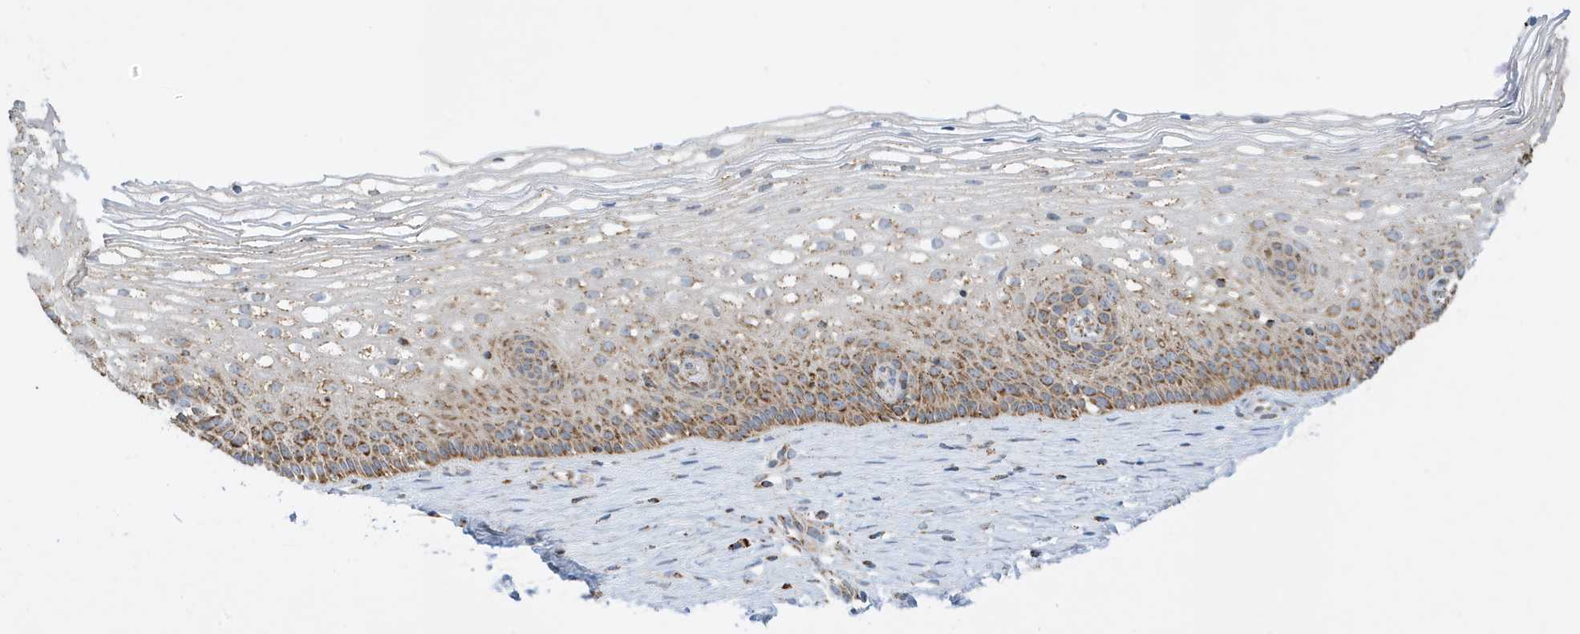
{"staining": {"intensity": "moderate", "quantity": ">75%", "location": "cytoplasmic/membranous"}, "tissue": "cervix", "cell_type": "Glandular cells", "image_type": "normal", "snomed": [{"axis": "morphology", "description": "Normal tissue, NOS"}, {"axis": "topography", "description": "Cervix"}], "caption": "Cervix stained for a protein reveals moderate cytoplasmic/membranous positivity in glandular cells. The staining was performed using DAB, with brown indicating positive protein expression. Nuclei are stained blue with hematoxylin.", "gene": "ATP5ME", "patient": {"sex": "female", "age": 33}}